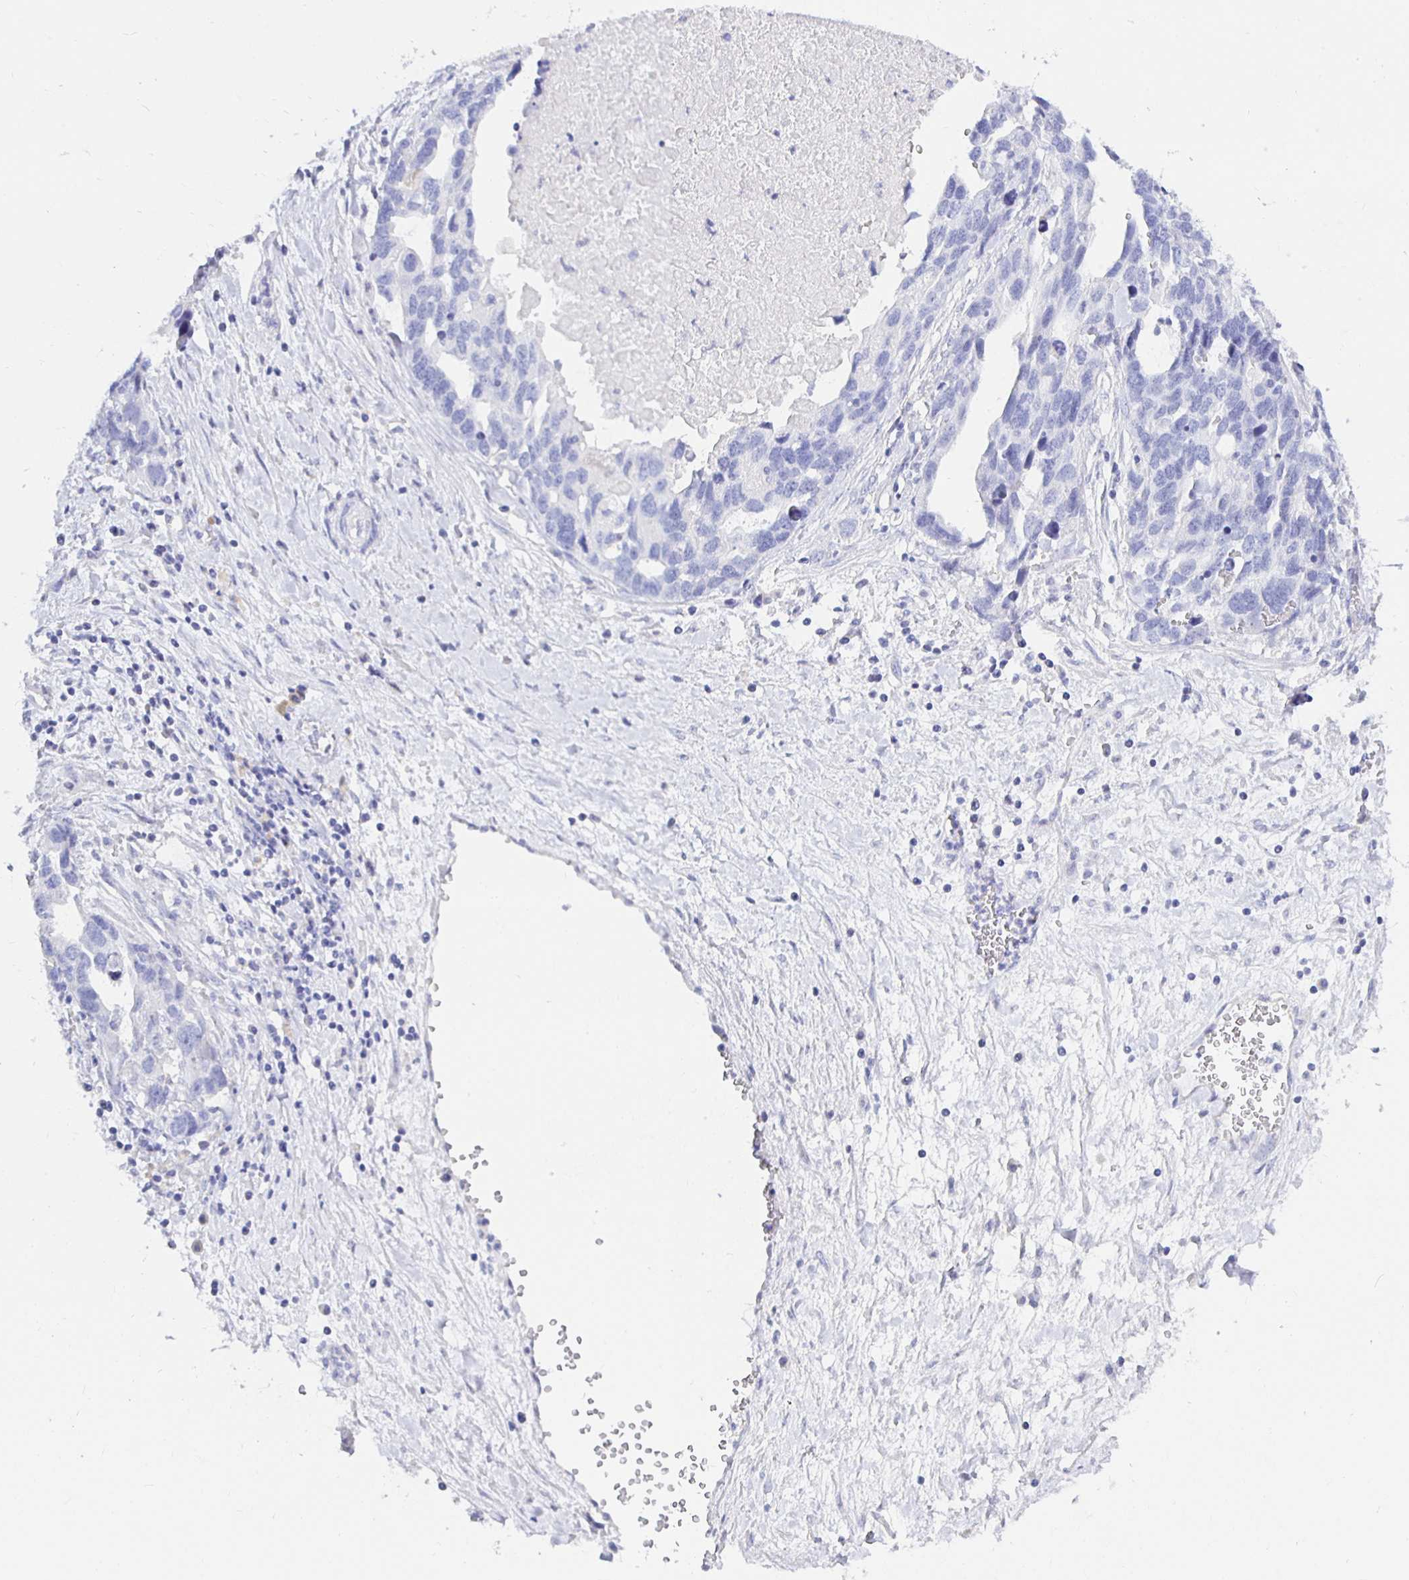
{"staining": {"intensity": "negative", "quantity": "none", "location": "none"}, "tissue": "ovarian cancer", "cell_type": "Tumor cells", "image_type": "cancer", "snomed": [{"axis": "morphology", "description": "Cystadenocarcinoma, serous, NOS"}, {"axis": "topography", "description": "Ovary"}], "caption": "Immunohistochemical staining of human ovarian serous cystadenocarcinoma reveals no significant staining in tumor cells.", "gene": "UMOD", "patient": {"sex": "female", "age": 54}}